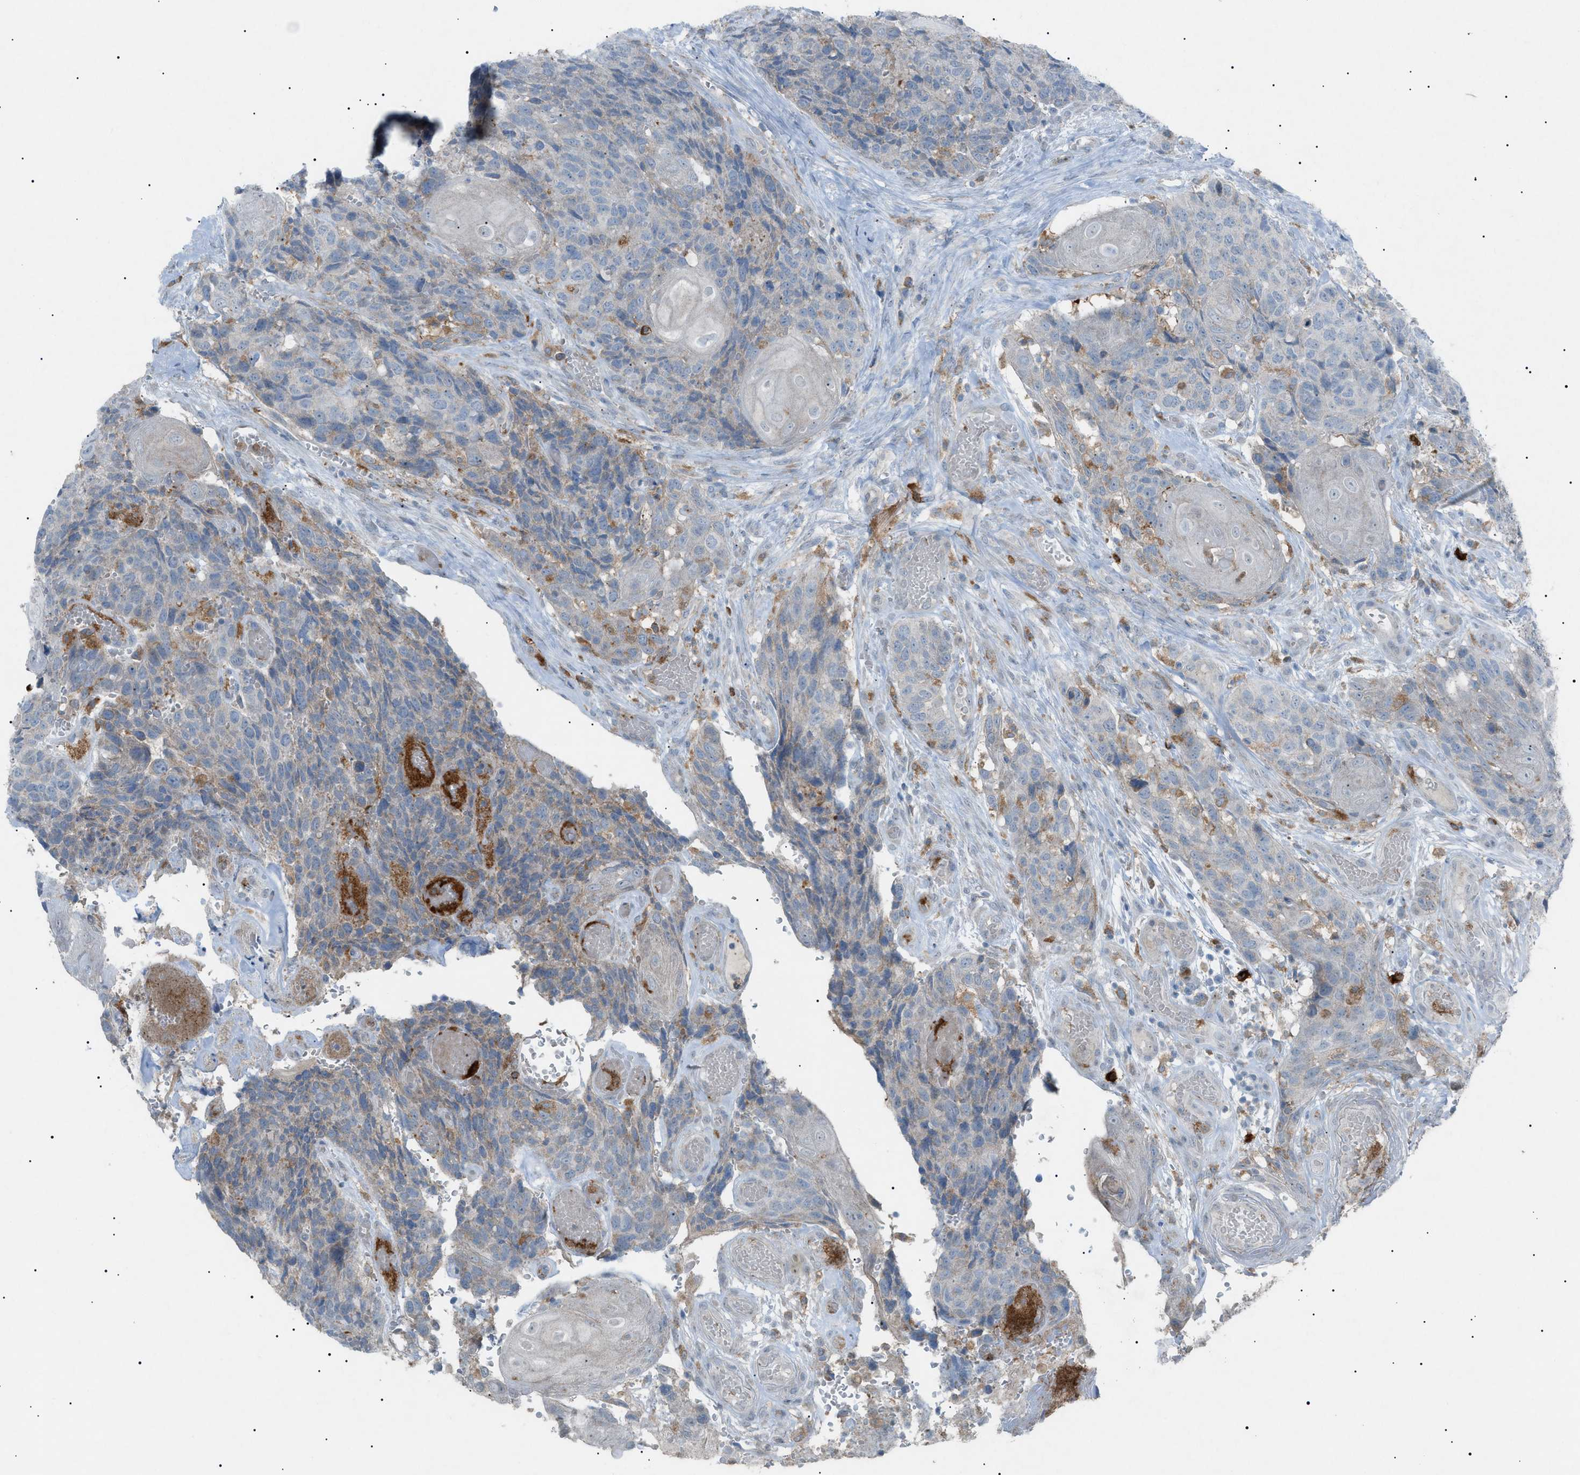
{"staining": {"intensity": "weak", "quantity": "<25%", "location": "cytoplasmic/membranous"}, "tissue": "head and neck cancer", "cell_type": "Tumor cells", "image_type": "cancer", "snomed": [{"axis": "morphology", "description": "Squamous cell carcinoma, NOS"}, {"axis": "topography", "description": "Head-Neck"}], "caption": "This is an IHC image of human head and neck cancer. There is no expression in tumor cells.", "gene": "BTK", "patient": {"sex": "male", "age": 66}}